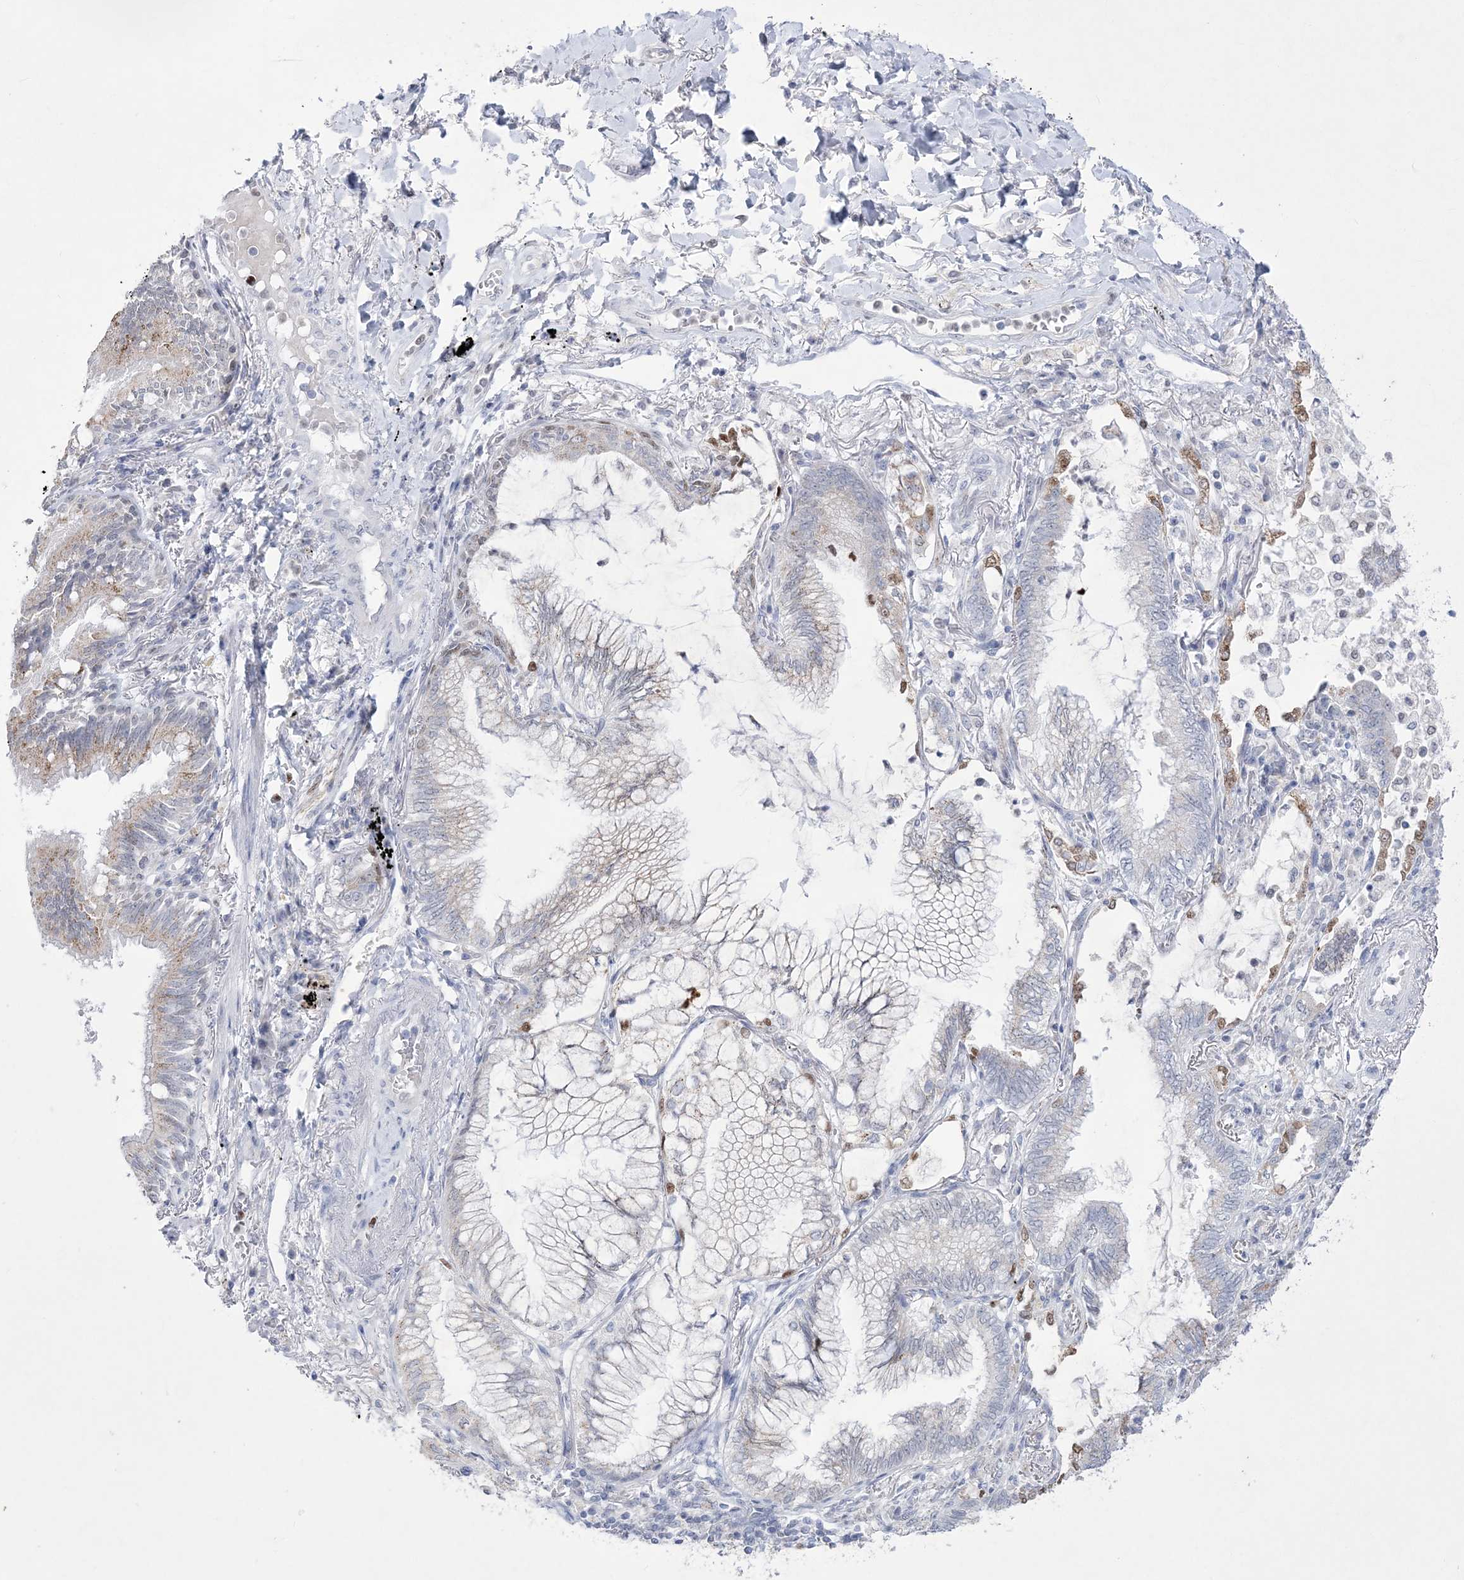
{"staining": {"intensity": "weak", "quantity": "<25%", "location": "cytoplasmic/membranous"}, "tissue": "lung cancer", "cell_type": "Tumor cells", "image_type": "cancer", "snomed": [{"axis": "morphology", "description": "Adenocarcinoma, NOS"}, {"axis": "topography", "description": "Lung"}], "caption": "IHC of human adenocarcinoma (lung) demonstrates no staining in tumor cells. The staining is performed using DAB brown chromogen with nuclei counter-stained in using hematoxylin.", "gene": "WDR27", "patient": {"sex": "female", "age": 70}}